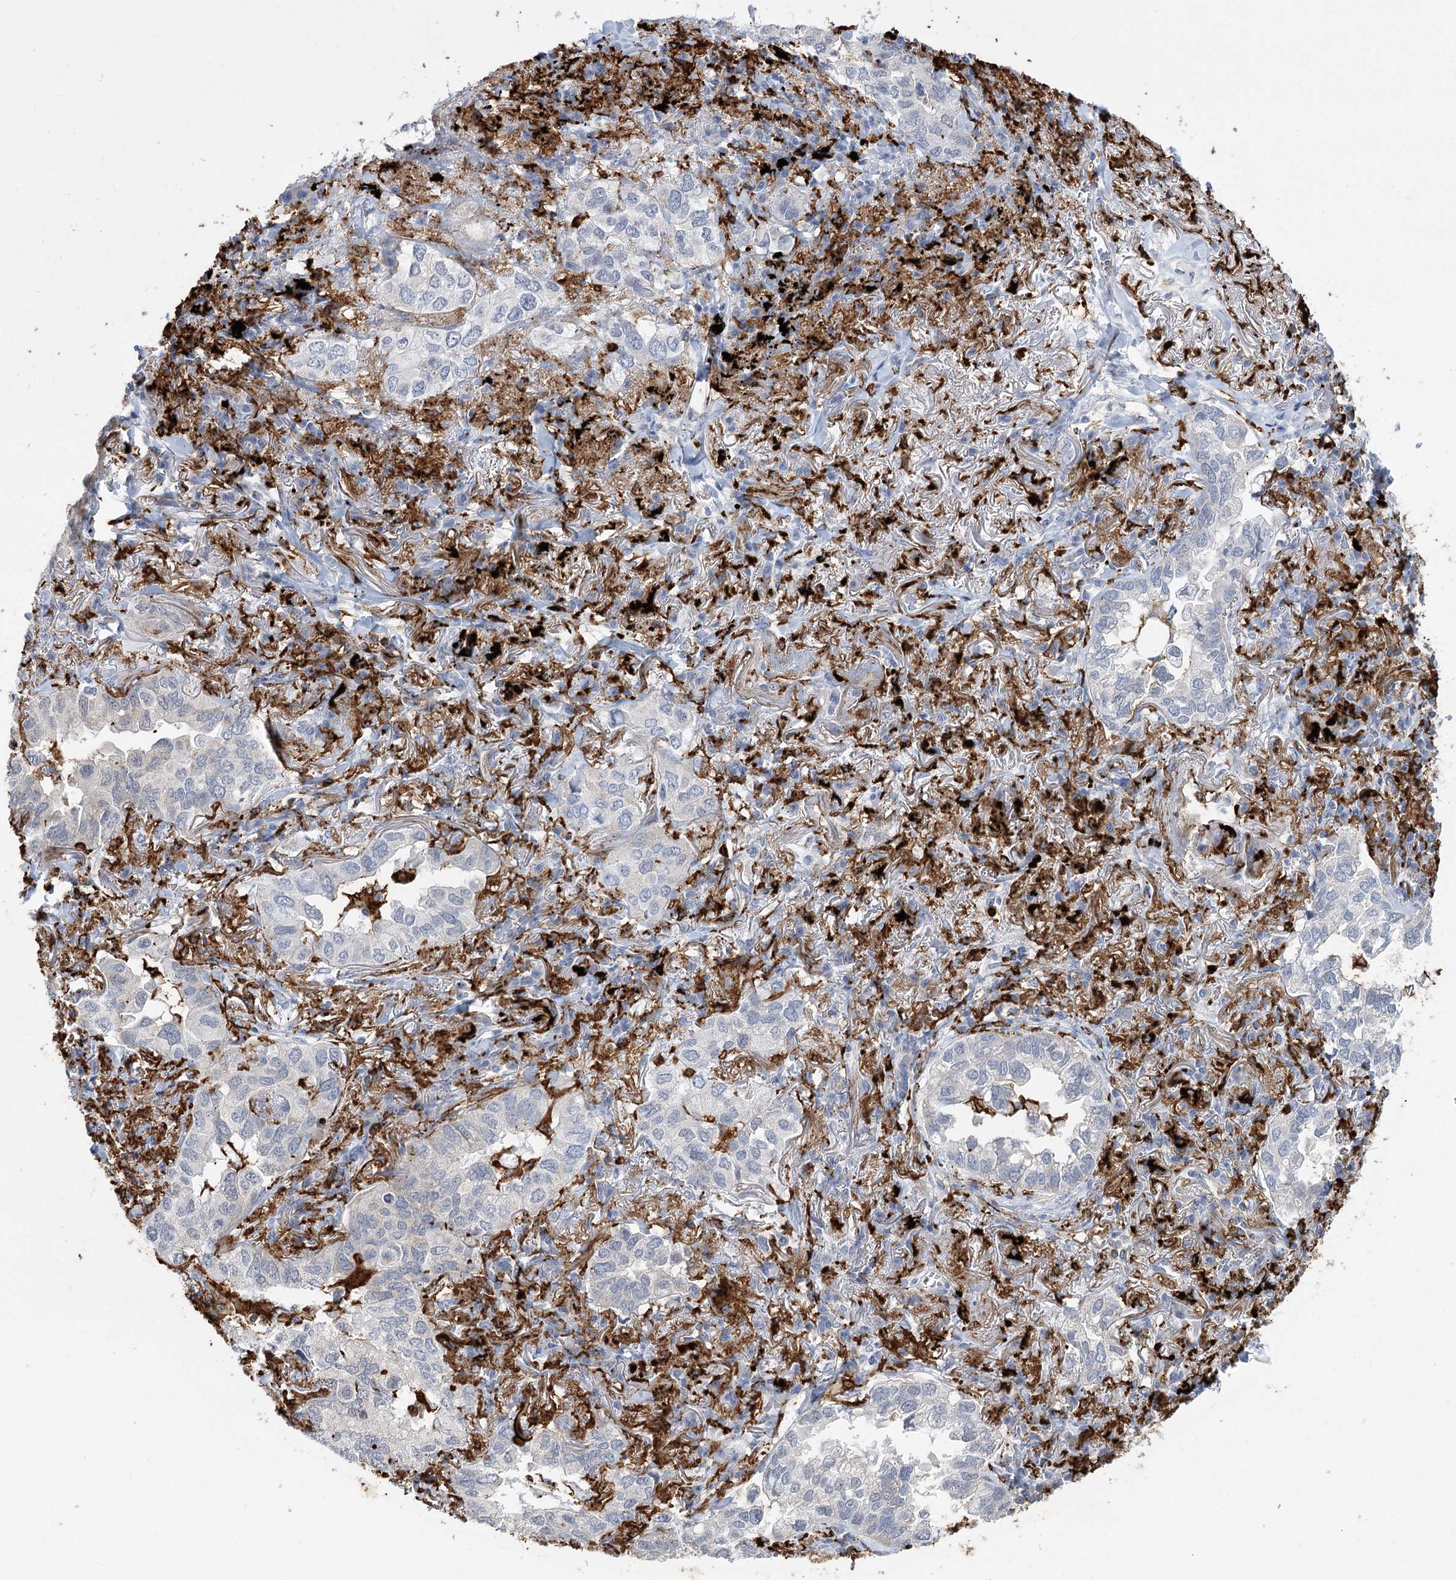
{"staining": {"intensity": "negative", "quantity": "none", "location": "none"}, "tissue": "lung cancer", "cell_type": "Tumor cells", "image_type": "cancer", "snomed": [{"axis": "morphology", "description": "Adenocarcinoma, NOS"}, {"axis": "topography", "description": "Lung"}], "caption": "There is no significant expression in tumor cells of lung cancer (adenocarcinoma).", "gene": "PIWIL4", "patient": {"sex": "male", "age": 65}}